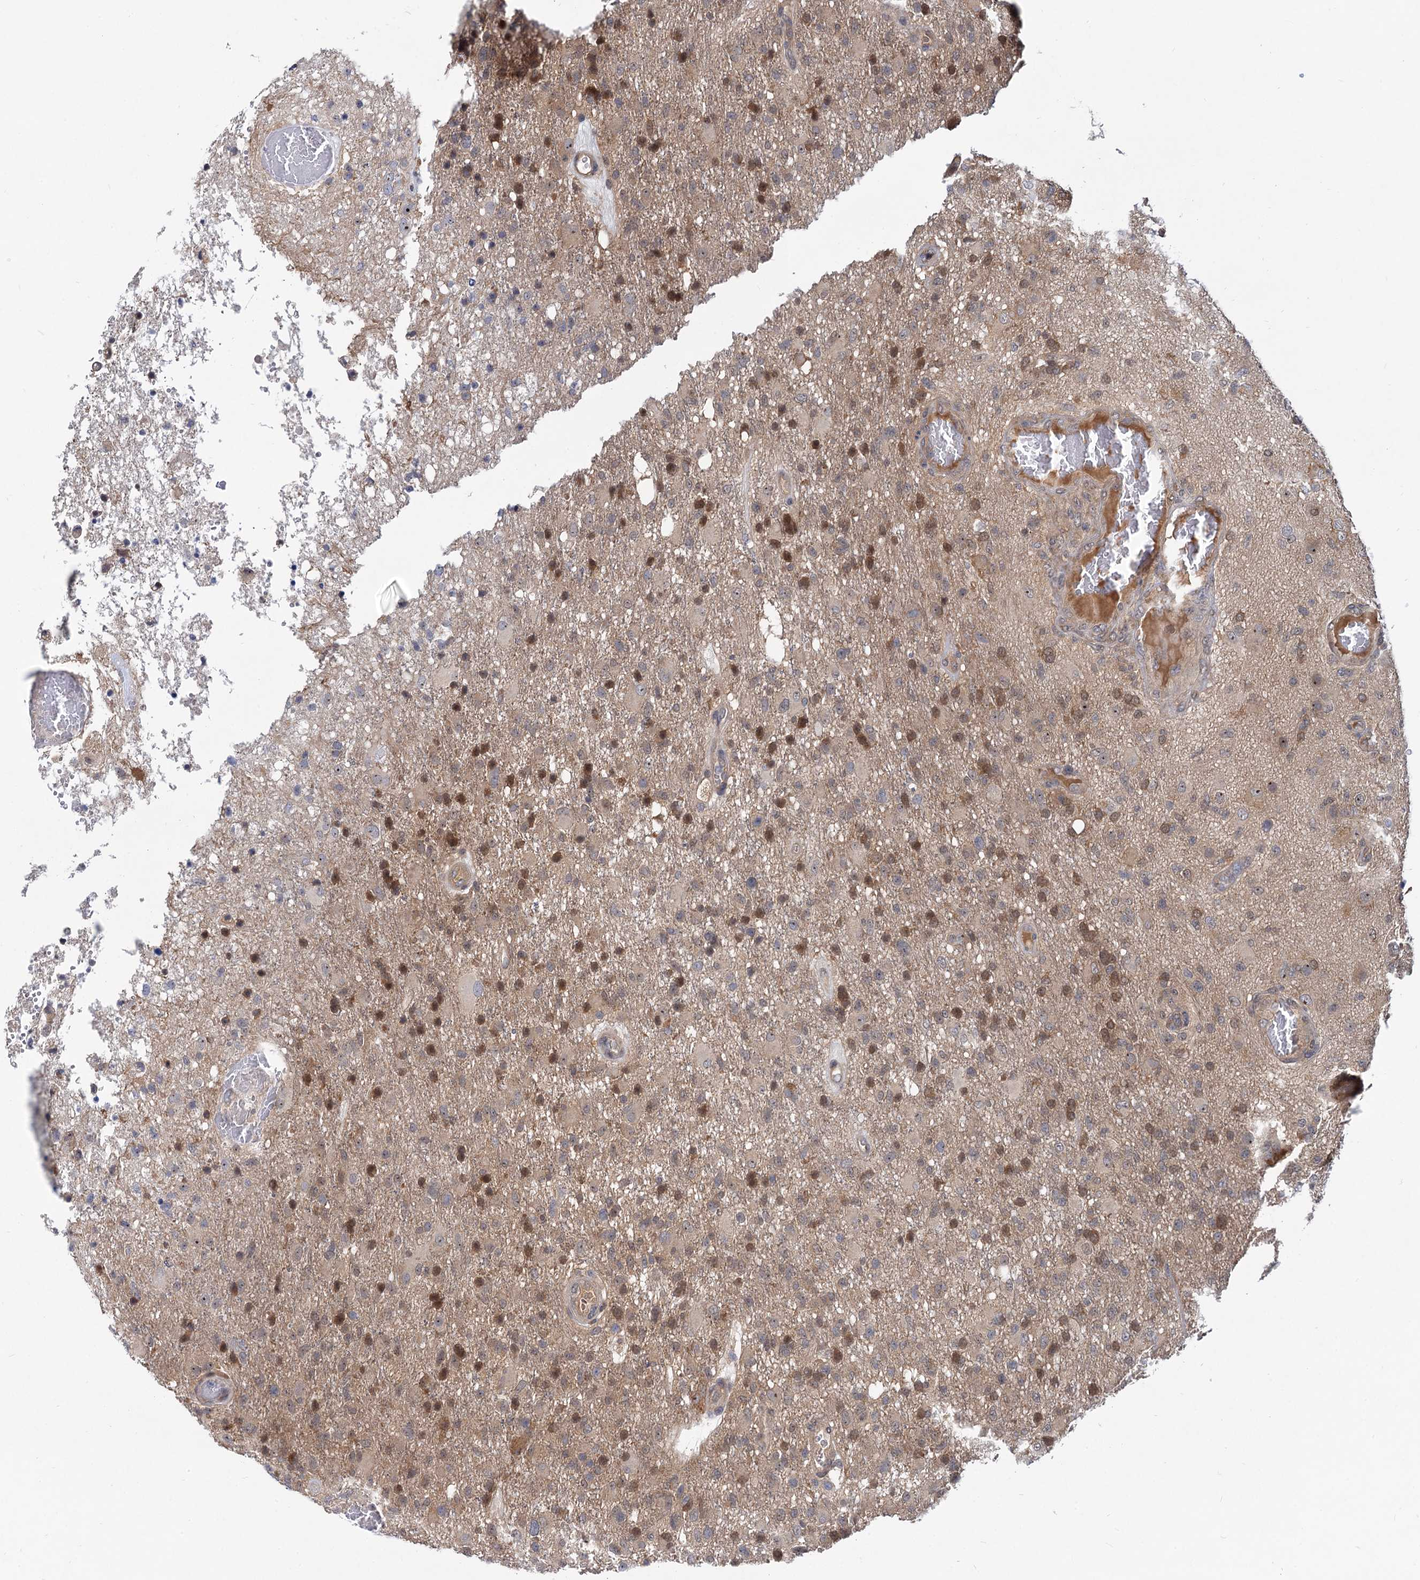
{"staining": {"intensity": "moderate", "quantity": "25%-75%", "location": "nuclear"}, "tissue": "glioma", "cell_type": "Tumor cells", "image_type": "cancer", "snomed": [{"axis": "morphology", "description": "Glioma, malignant, High grade"}, {"axis": "topography", "description": "Brain"}], "caption": "DAB (3,3'-diaminobenzidine) immunohistochemical staining of malignant glioma (high-grade) demonstrates moderate nuclear protein staining in about 25%-75% of tumor cells.", "gene": "SNX15", "patient": {"sex": "female", "age": 74}}